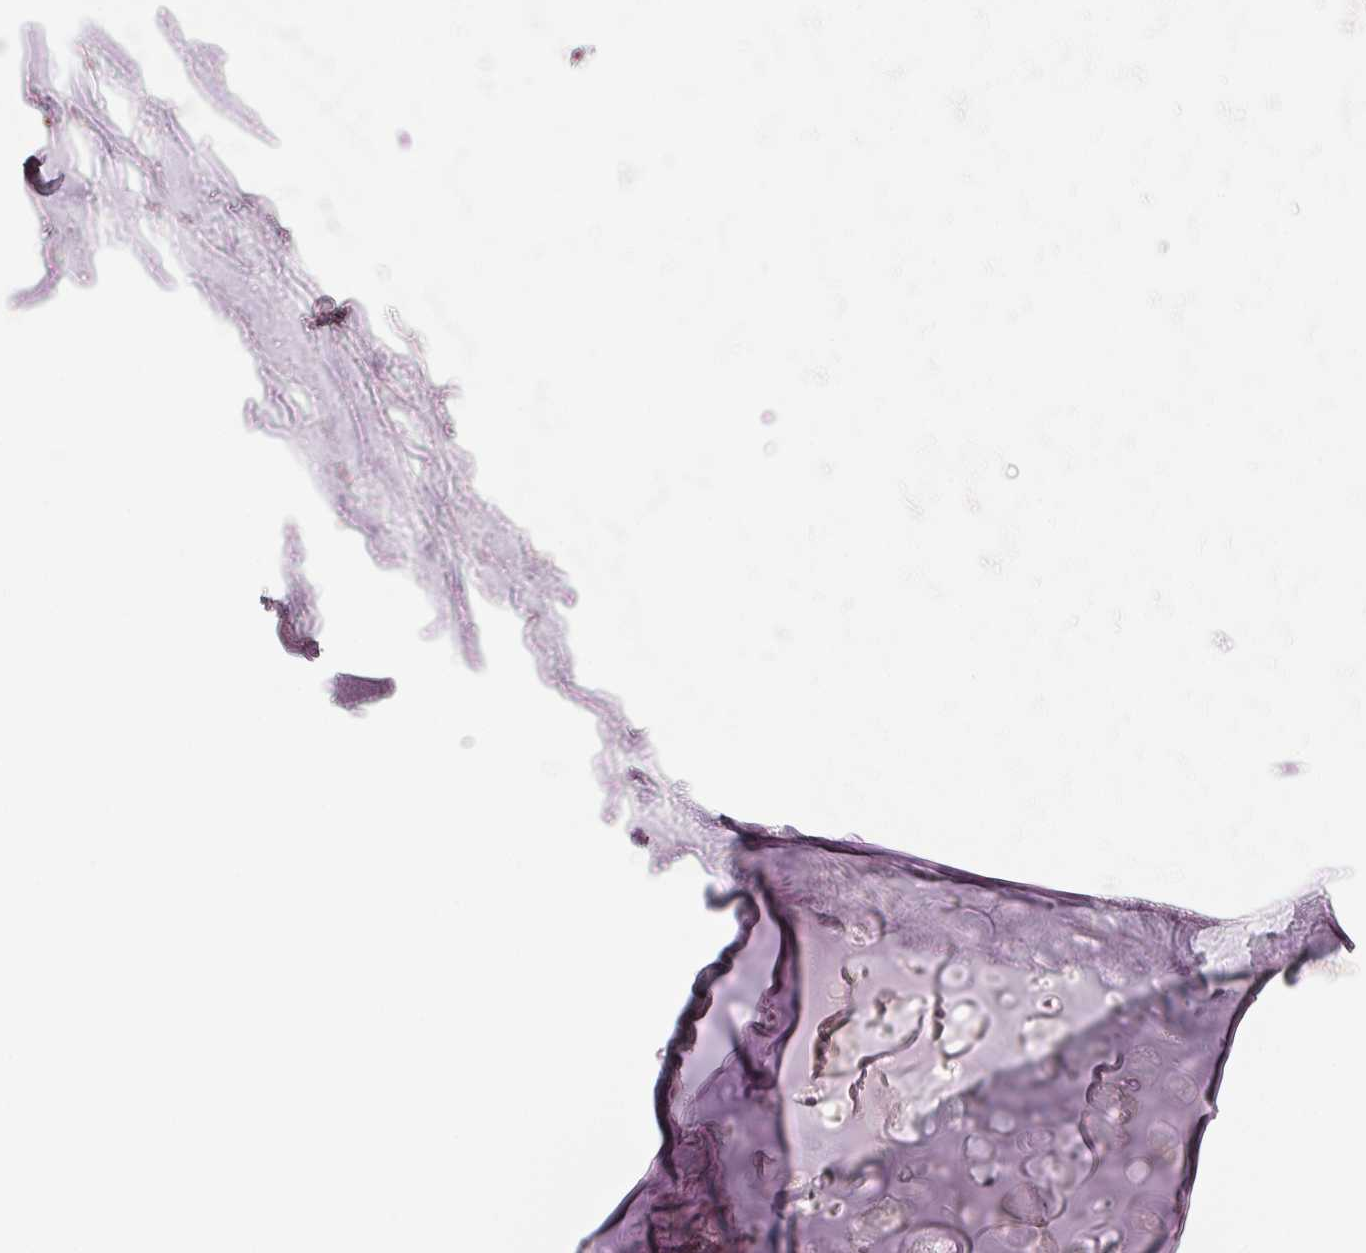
{"staining": {"intensity": "moderate", "quantity": "<25%", "location": "cytoplasmic/membranous"}, "tissue": "adipose tissue", "cell_type": "Adipocytes", "image_type": "normal", "snomed": [{"axis": "morphology", "description": "Normal tissue, NOS"}, {"axis": "topography", "description": "Cartilage tissue"}, {"axis": "topography", "description": "Bronchus"}], "caption": "DAB (3,3'-diaminobenzidine) immunohistochemical staining of benign adipose tissue shows moderate cytoplasmic/membranous protein staining in about <25% of adipocytes.", "gene": "SLC17A4", "patient": {"sex": "female", "age": 79}}